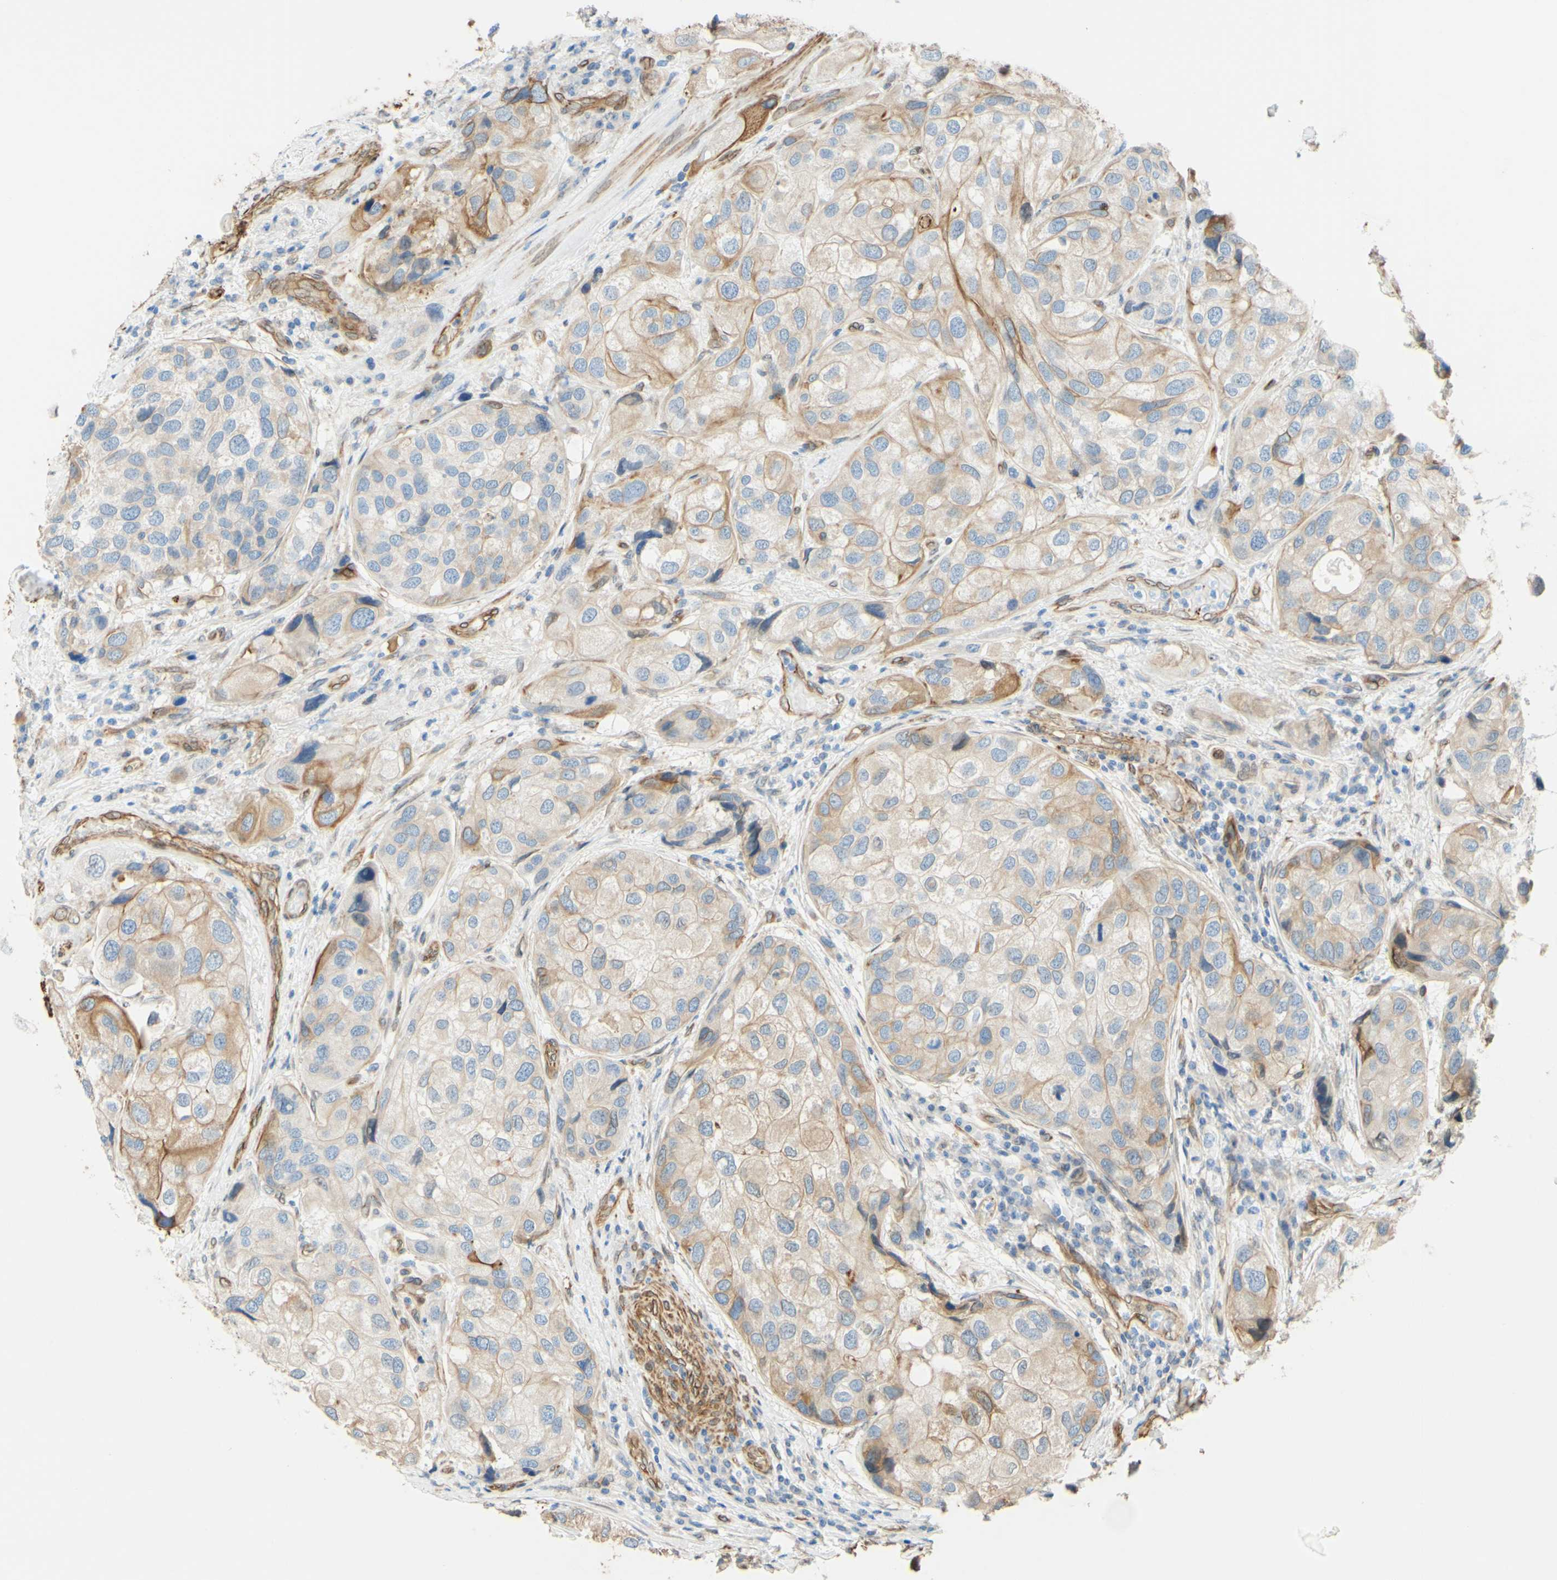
{"staining": {"intensity": "weak", "quantity": "25%-75%", "location": "cytoplasmic/membranous"}, "tissue": "urothelial cancer", "cell_type": "Tumor cells", "image_type": "cancer", "snomed": [{"axis": "morphology", "description": "Urothelial carcinoma, High grade"}, {"axis": "topography", "description": "Urinary bladder"}], "caption": "Immunohistochemical staining of human urothelial carcinoma (high-grade) reveals weak cytoplasmic/membranous protein positivity in about 25%-75% of tumor cells.", "gene": "ENDOD1", "patient": {"sex": "female", "age": 64}}